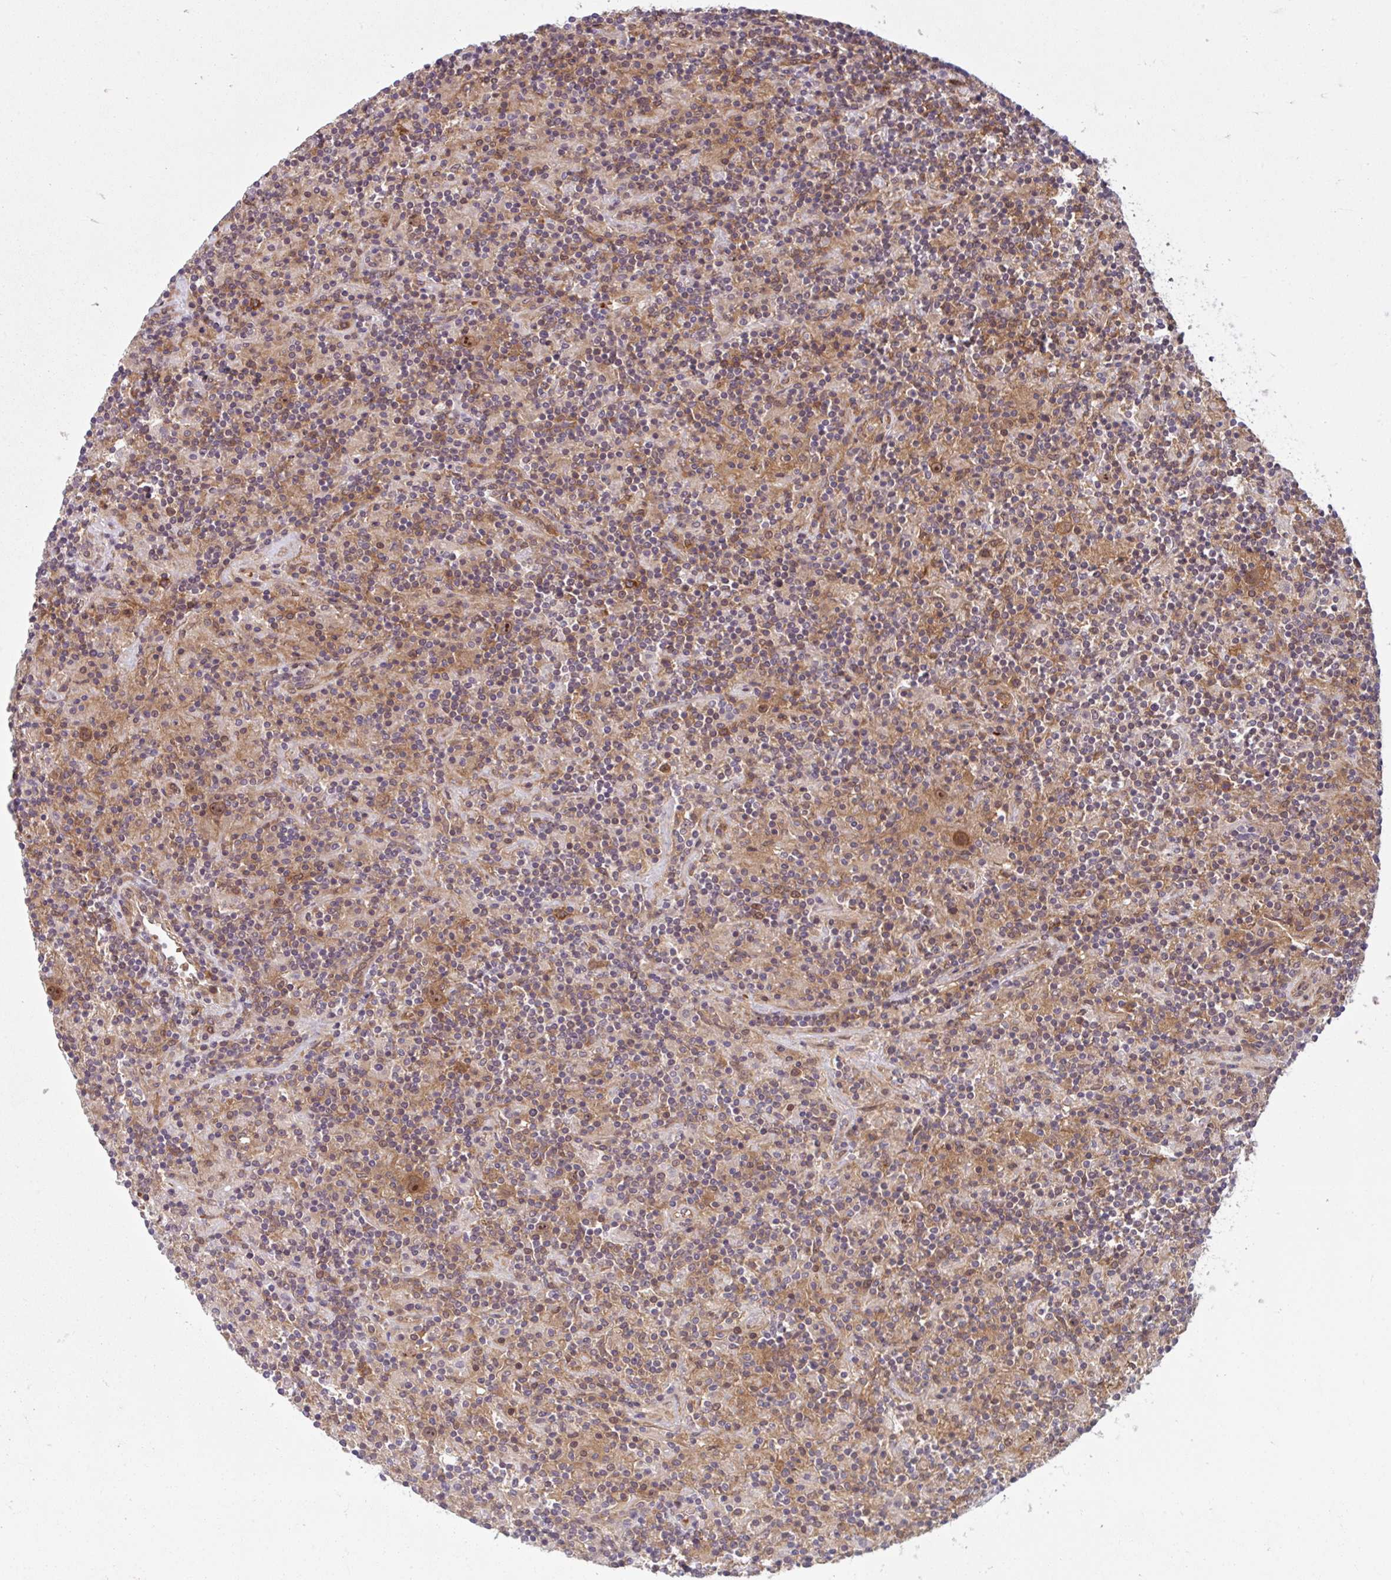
{"staining": {"intensity": "strong", "quantity": ">75%", "location": "cytoplasmic/membranous,nuclear"}, "tissue": "lymphoma", "cell_type": "Tumor cells", "image_type": "cancer", "snomed": [{"axis": "morphology", "description": "Hodgkin's disease, NOS"}, {"axis": "topography", "description": "Lymph node"}], "caption": "A brown stain highlights strong cytoplasmic/membranous and nuclear expression of a protein in Hodgkin's disease tumor cells.", "gene": "HMBS", "patient": {"sex": "male", "age": 70}}